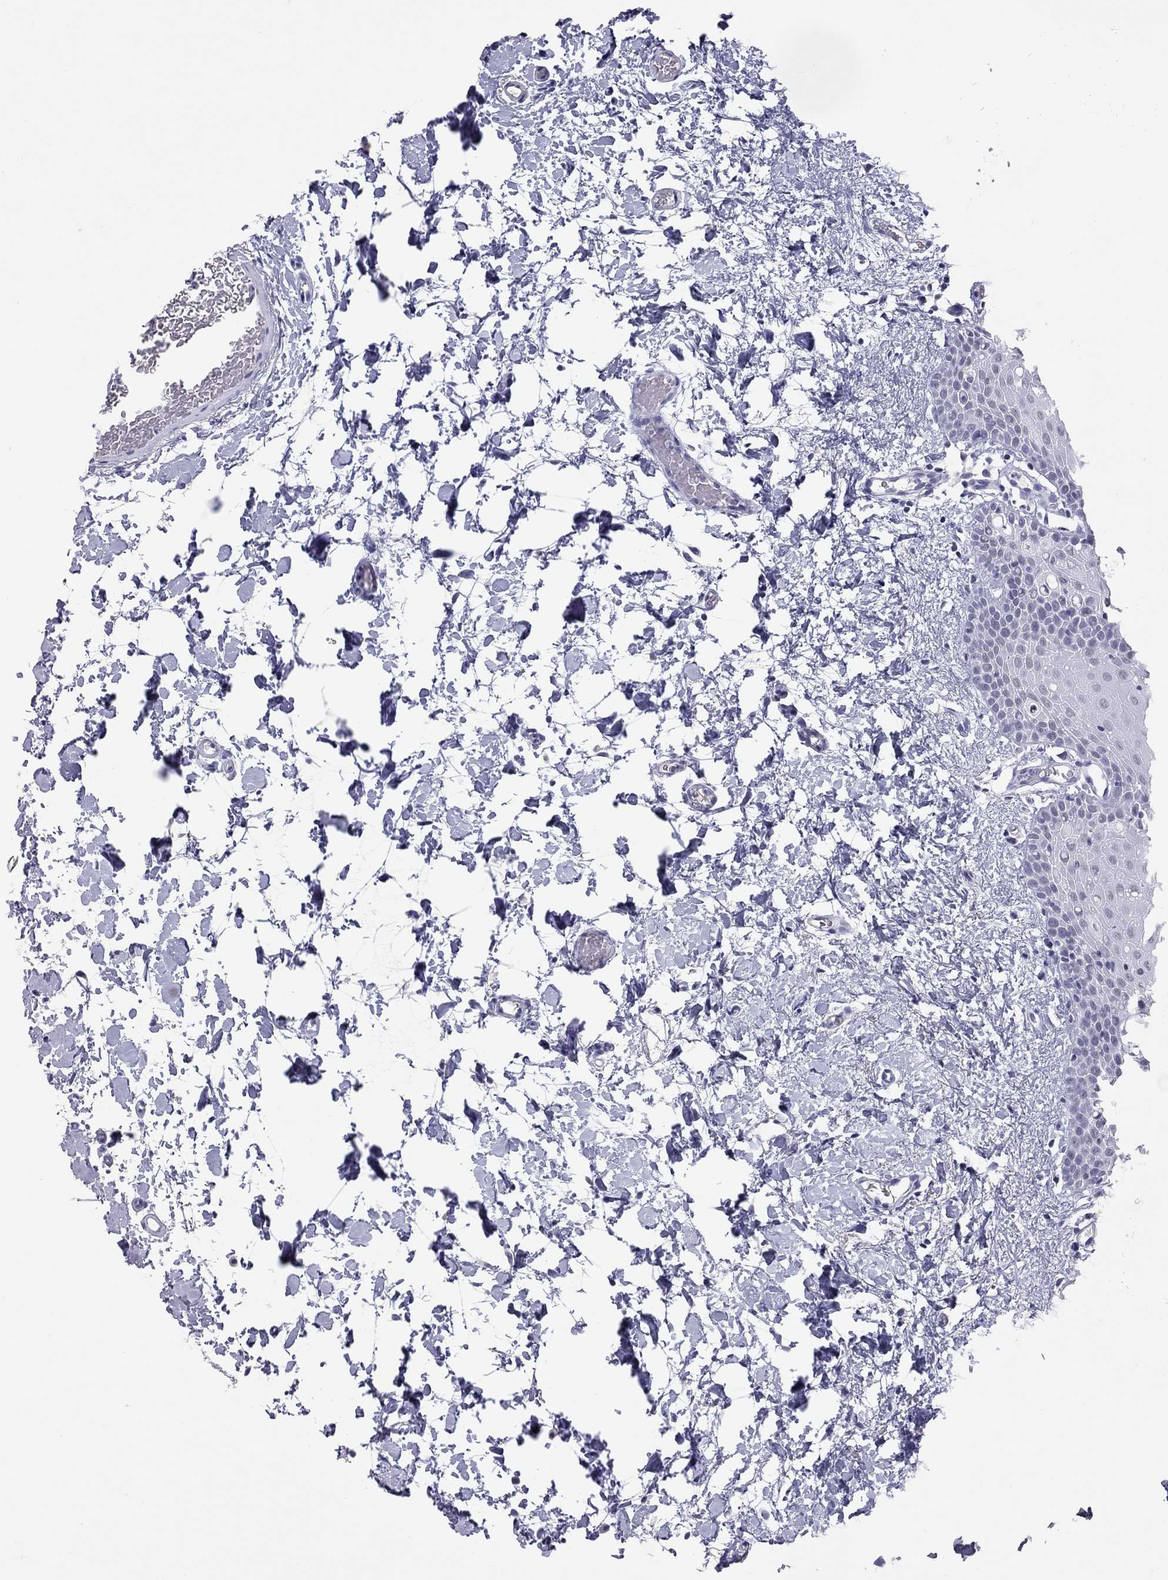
{"staining": {"intensity": "negative", "quantity": "none", "location": "none"}, "tissue": "oral mucosa", "cell_type": "Squamous epithelial cells", "image_type": "normal", "snomed": [{"axis": "morphology", "description": "Normal tissue, NOS"}, {"axis": "topography", "description": "Oral tissue"}], "caption": "DAB (3,3'-diaminobenzidine) immunohistochemical staining of benign oral mucosa exhibits no significant positivity in squamous epithelial cells.", "gene": "JHY", "patient": {"sex": "male", "age": 81}}